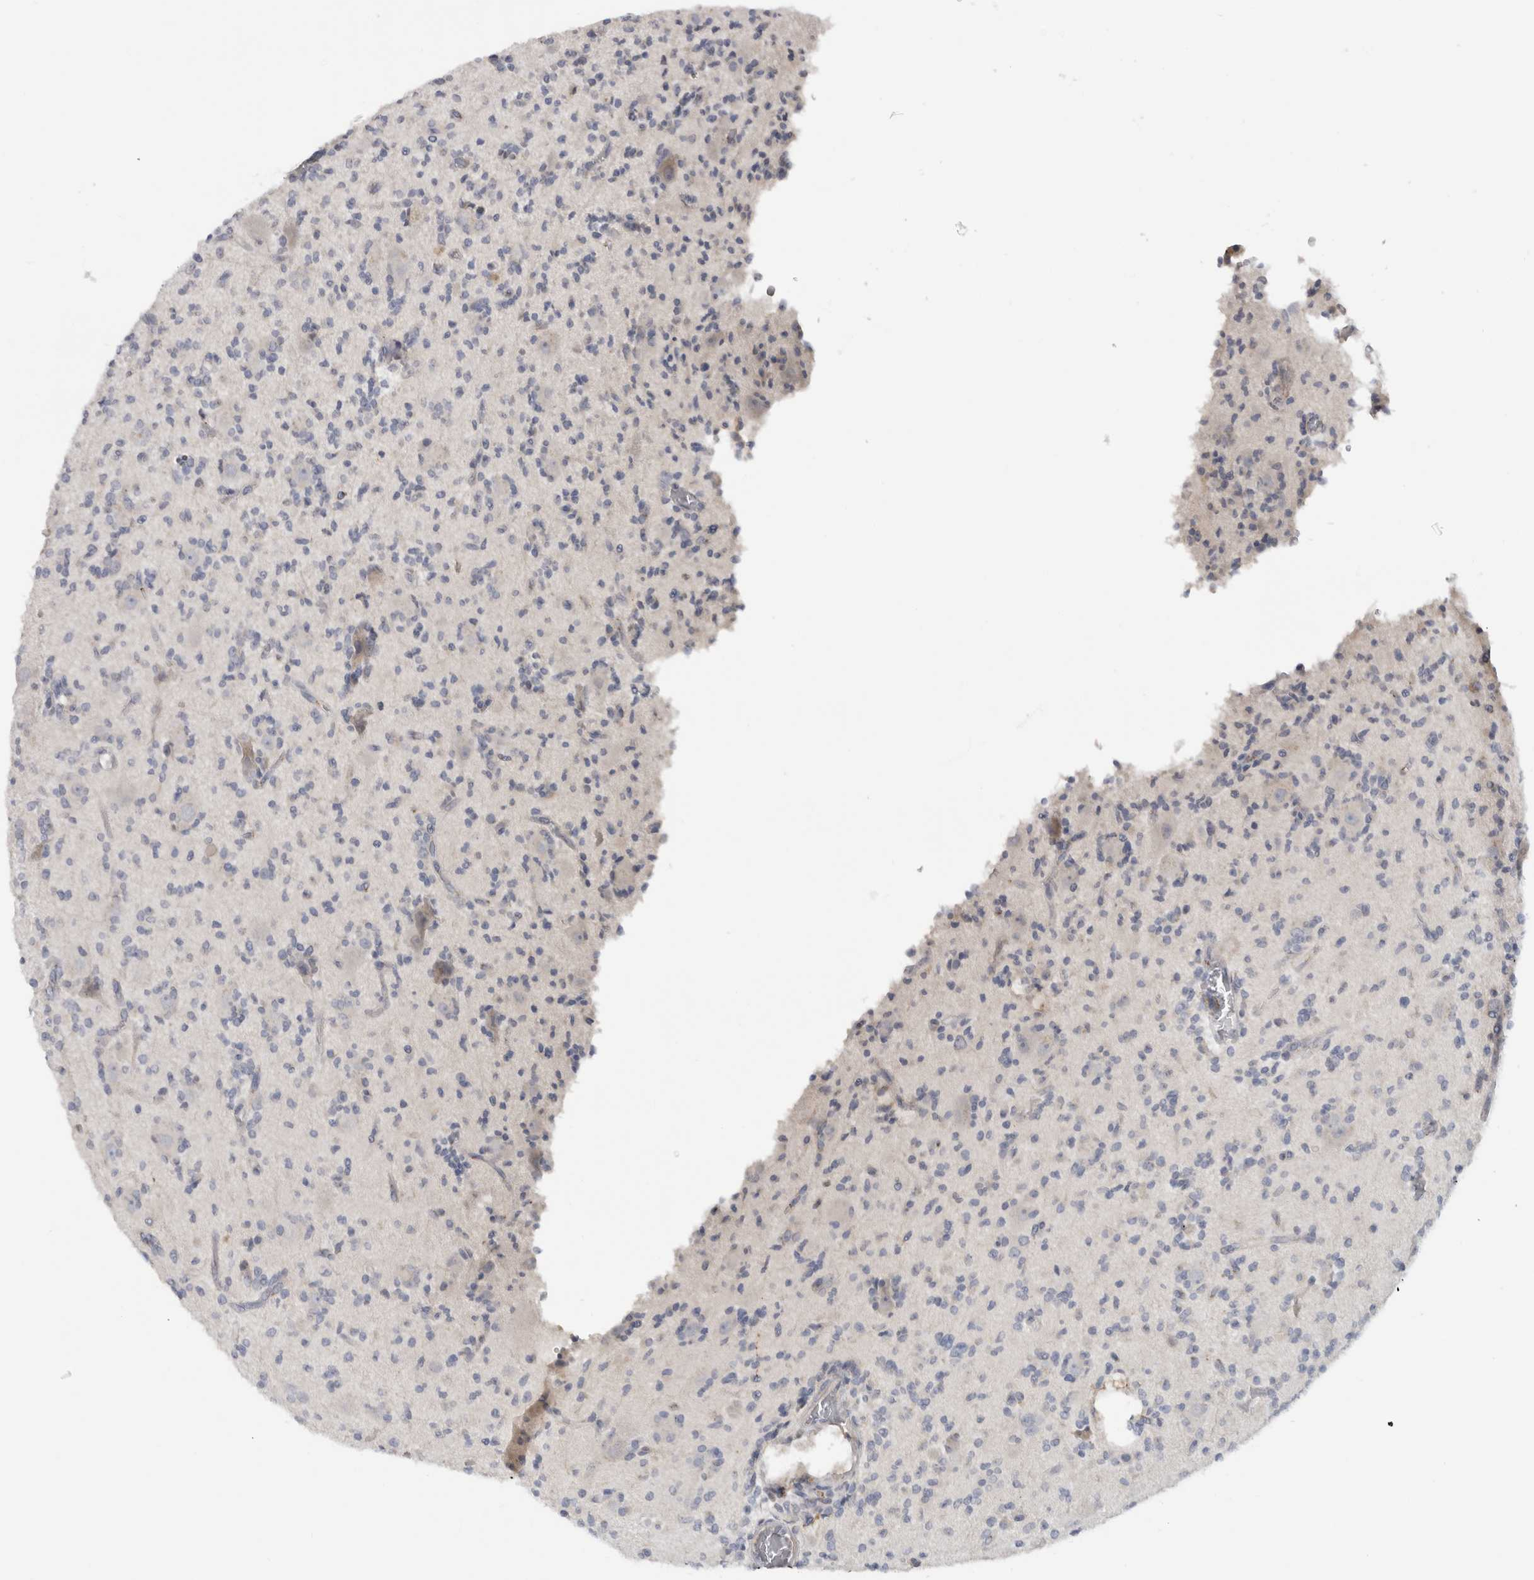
{"staining": {"intensity": "negative", "quantity": "none", "location": "none"}, "tissue": "glioma", "cell_type": "Tumor cells", "image_type": "cancer", "snomed": [{"axis": "morphology", "description": "Glioma, malignant, High grade"}, {"axis": "topography", "description": "Brain"}], "caption": "Photomicrograph shows no significant protein positivity in tumor cells of malignant glioma (high-grade).", "gene": "MGAT1", "patient": {"sex": "male", "age": 34}}